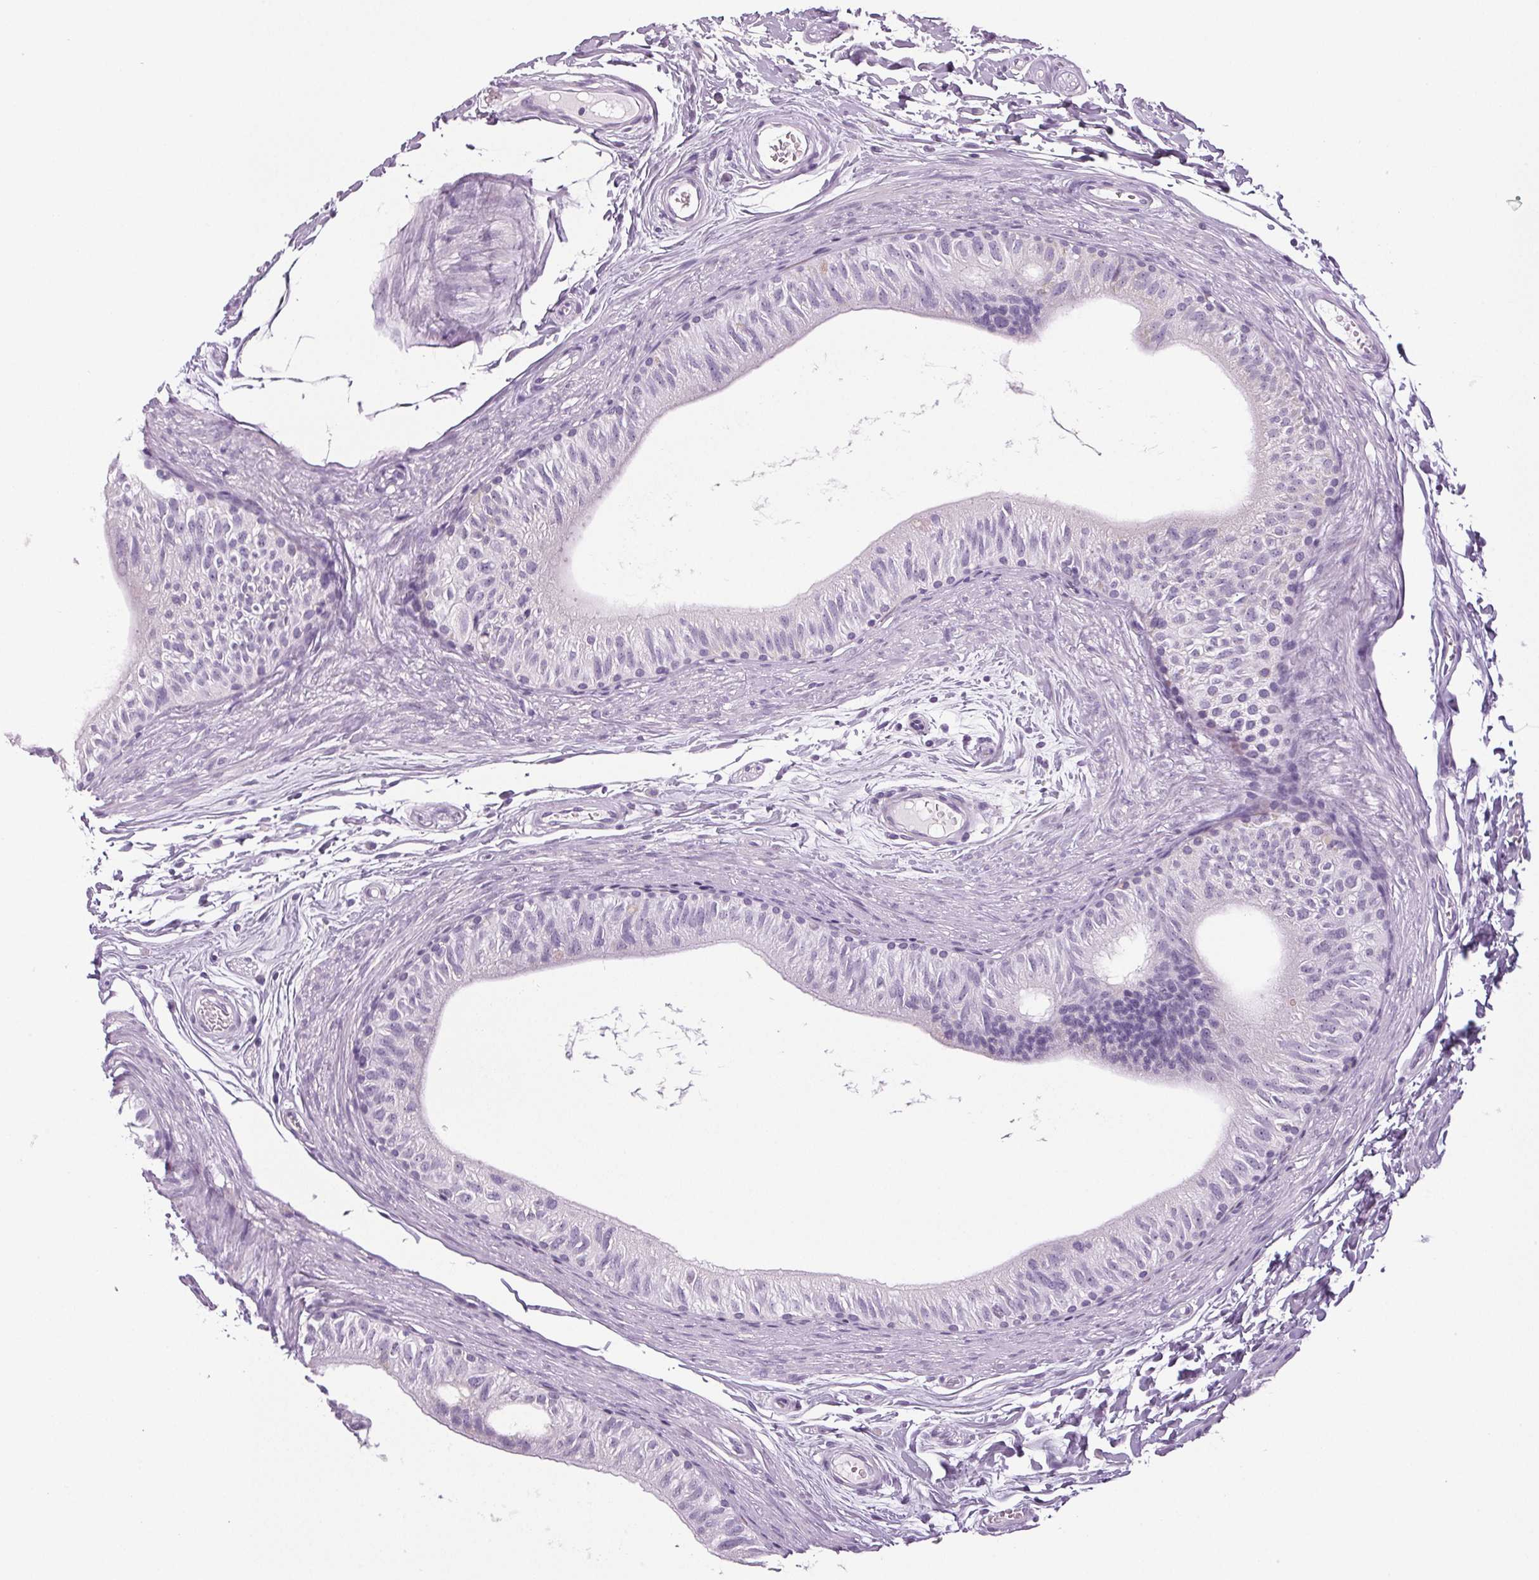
{"staining": {"intensity": "negative", "quantity": "none", "location": "none"}, "tissue": "epididymis", "cell_type": "Glandular cells", "image_type": "normal", "snomed": [{"axis": "morphology", "description": "Normal tissue, NOS"}, {"axis": "topography", "description": "Epididymis"}], "caption": "Histopathology image shows no significant protein expression in glandular cells of normal epididymis.", "gene": "COL7A1", "patient": {"sex": "male", "age": 36}}